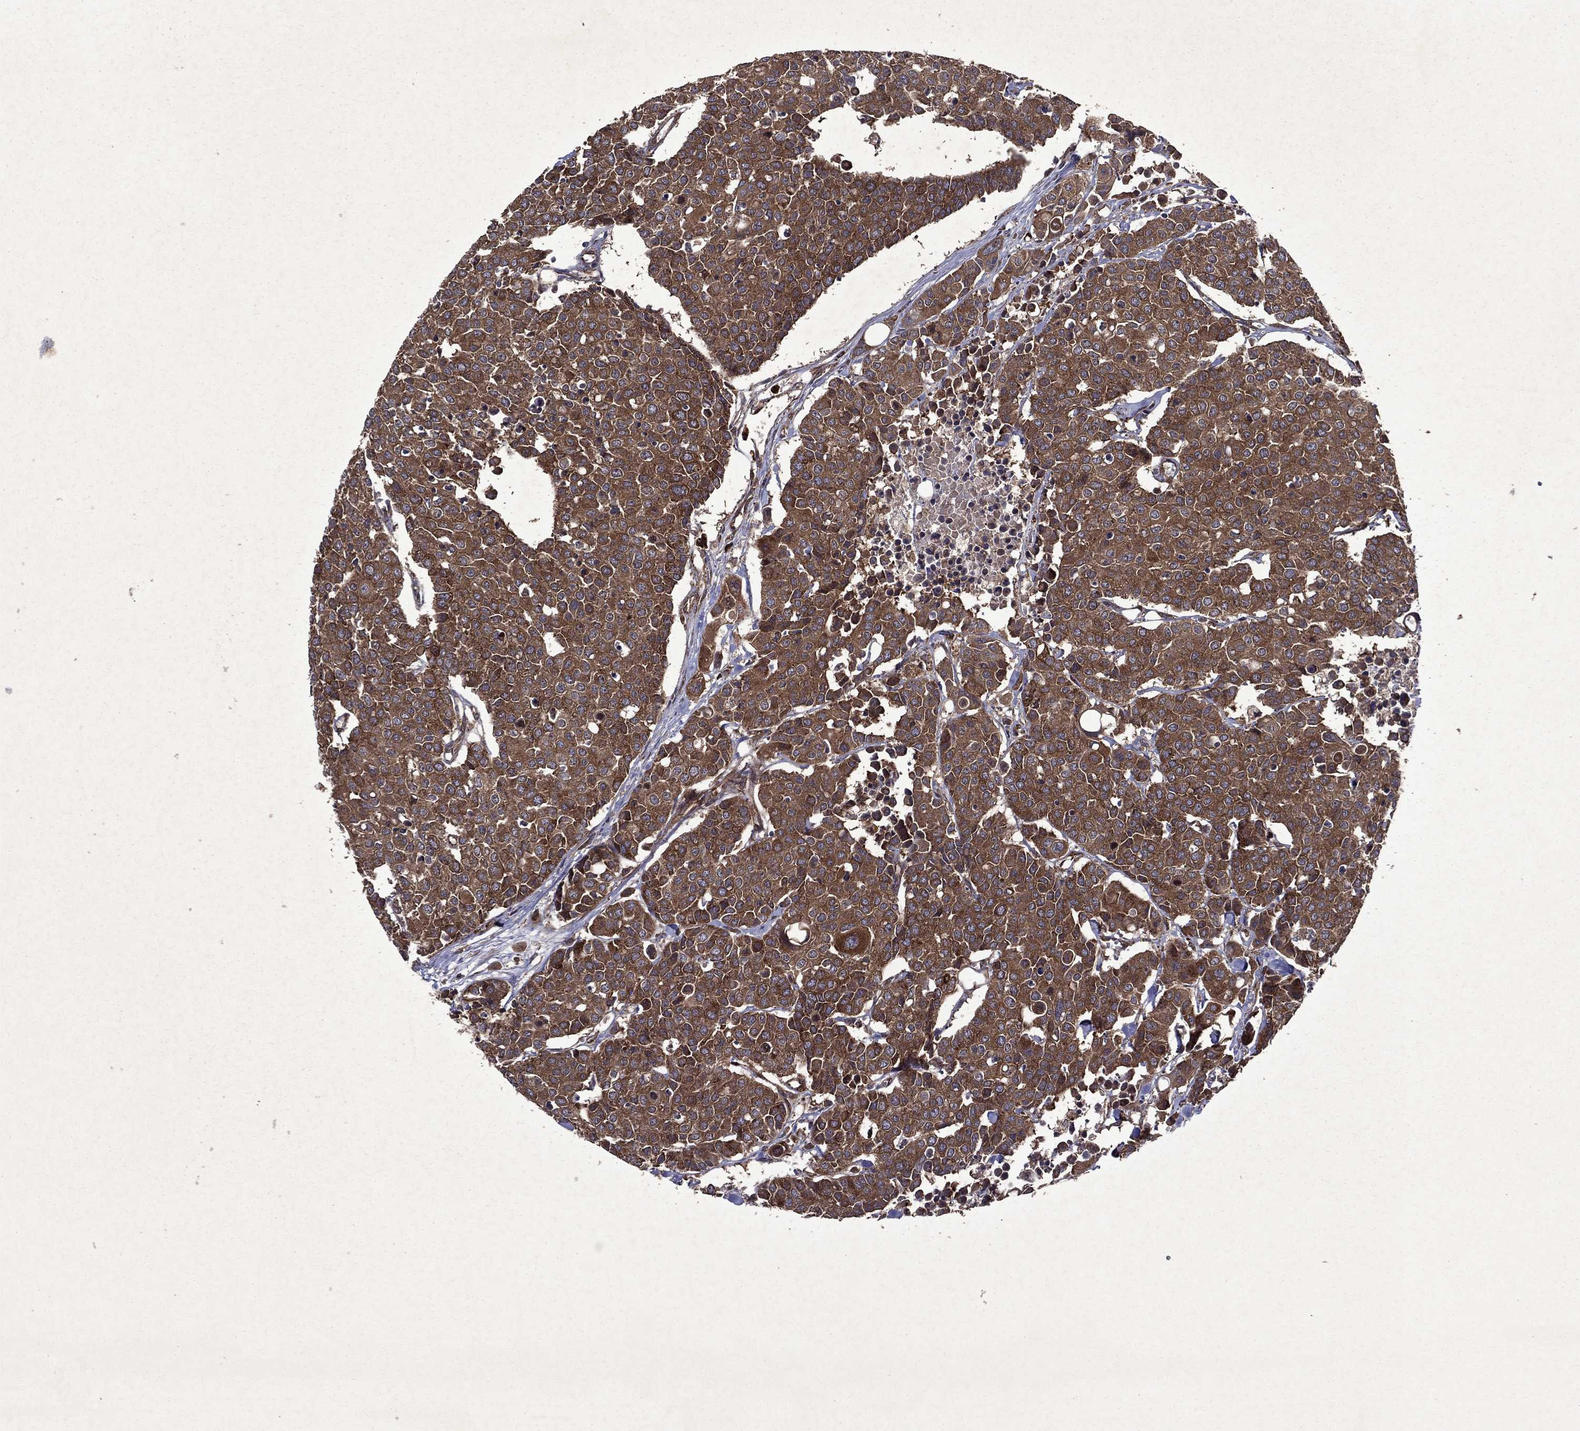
{"staining": {"intensity": "strong", "quantity": ">75%", "location": "cytoplasmic/membranous"}, "tissue": "carcinoid", "cell_type": "Tumor cells", "image_type": "cancer", "snomed": [{"axis": "morphology", "description": "Carcinoid, malignant, NOS"}, {"axis": "topography", "description": "Colon"}], "caption": "About >75% of tumor cells in human carcinoid (malignant) reveal strong cytoplasmic/membranous protein expression as visualized by brown immunohistochemical staining.", "gene": "EIF2B4", "patient": {"sex": "male", "age": 81}}